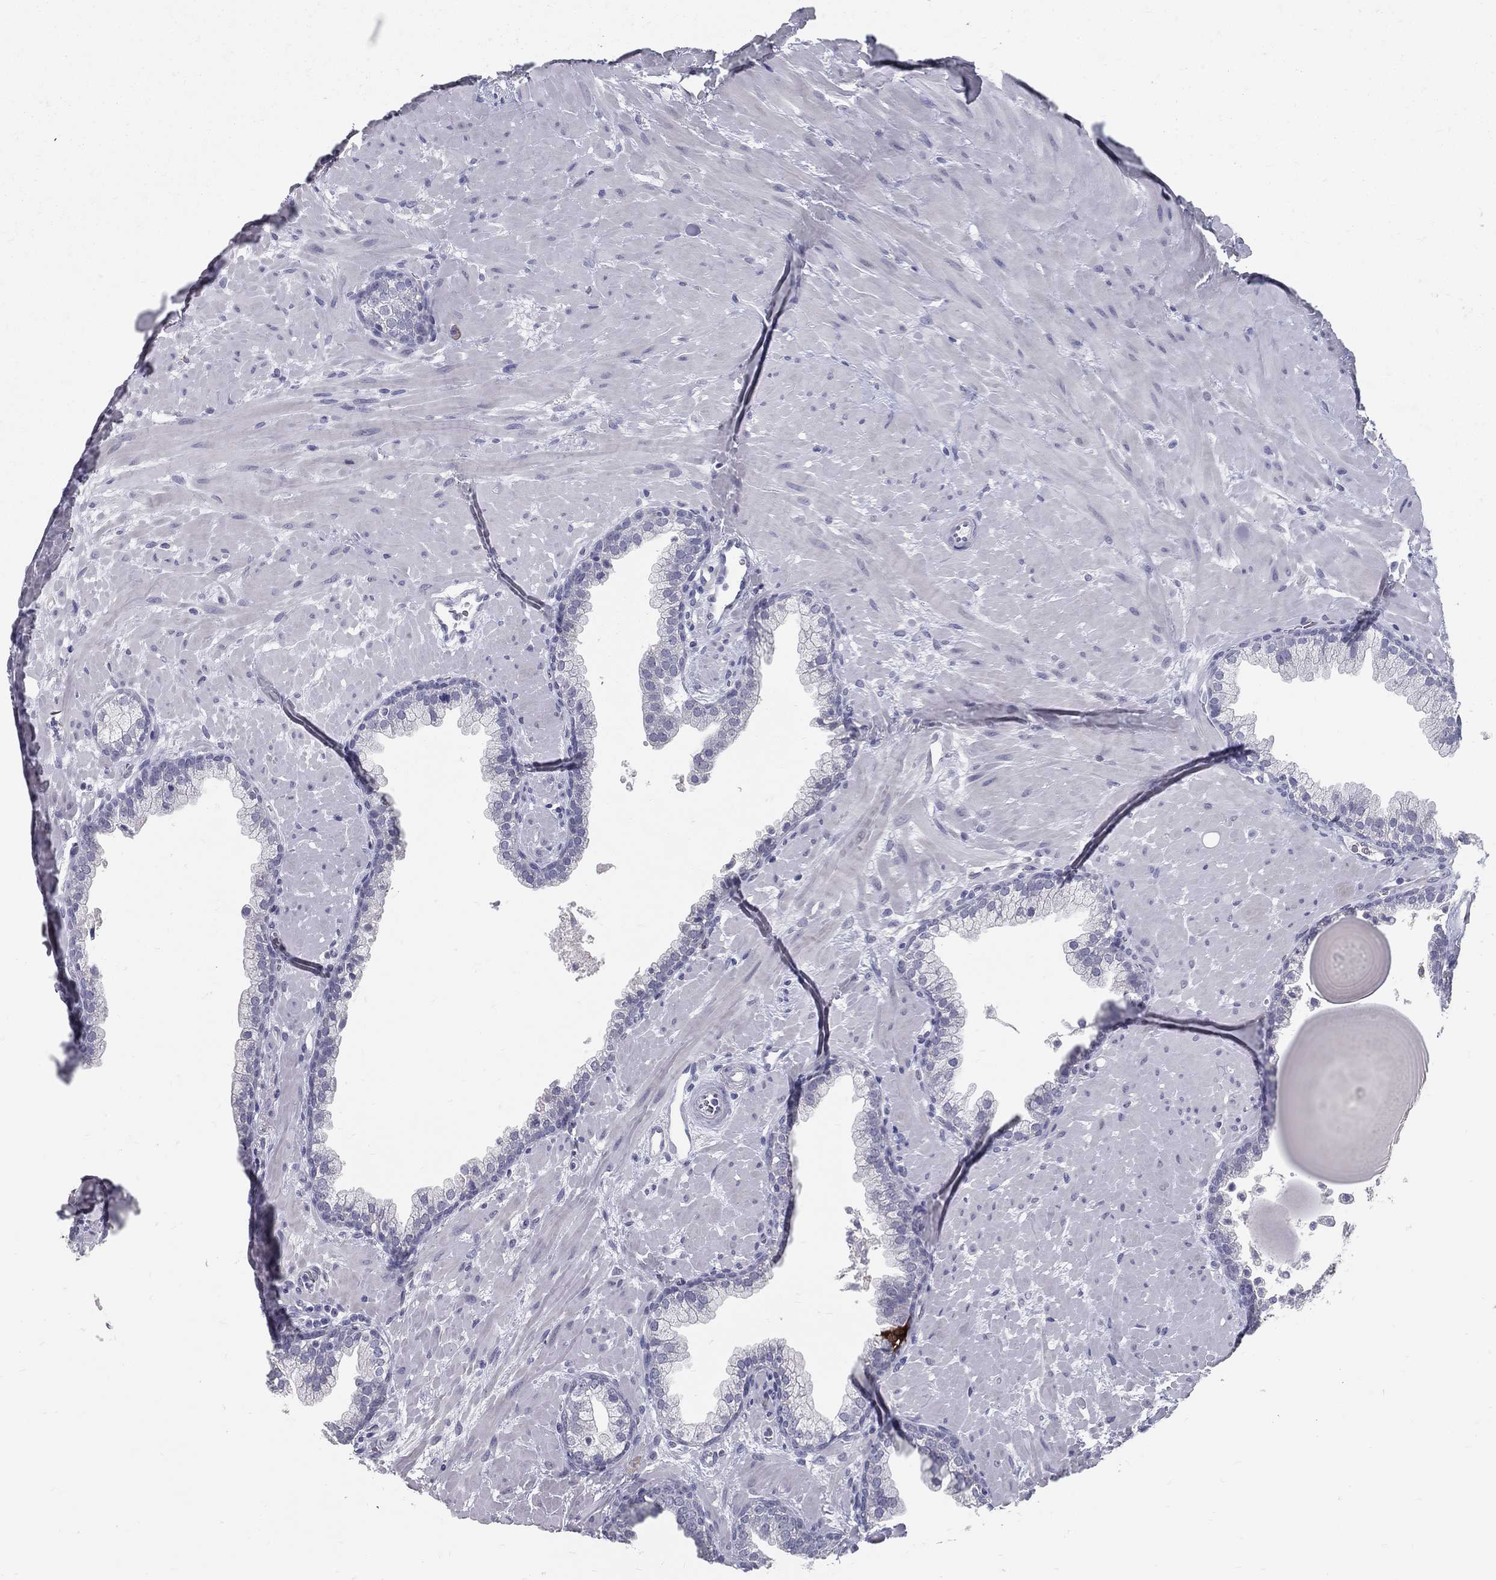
{"staining": {"intensity": "negative", "quantity": "none", "location": "none"}, "tissue": "prostate", "cell_type": "Glandular cells", "image_type": "normal", "snomed": [{"axis": "morphology", "description": "Normal tissue, NOS"}, {"axis": "topography", "description": "Prostate"}], "caption": "This is an immunohistochemistry (IHC) image of normal human prostate. There is no positivity in glandular cells.", "gene": "ACE2", "patient": {"sex": "male", "age": 63}}